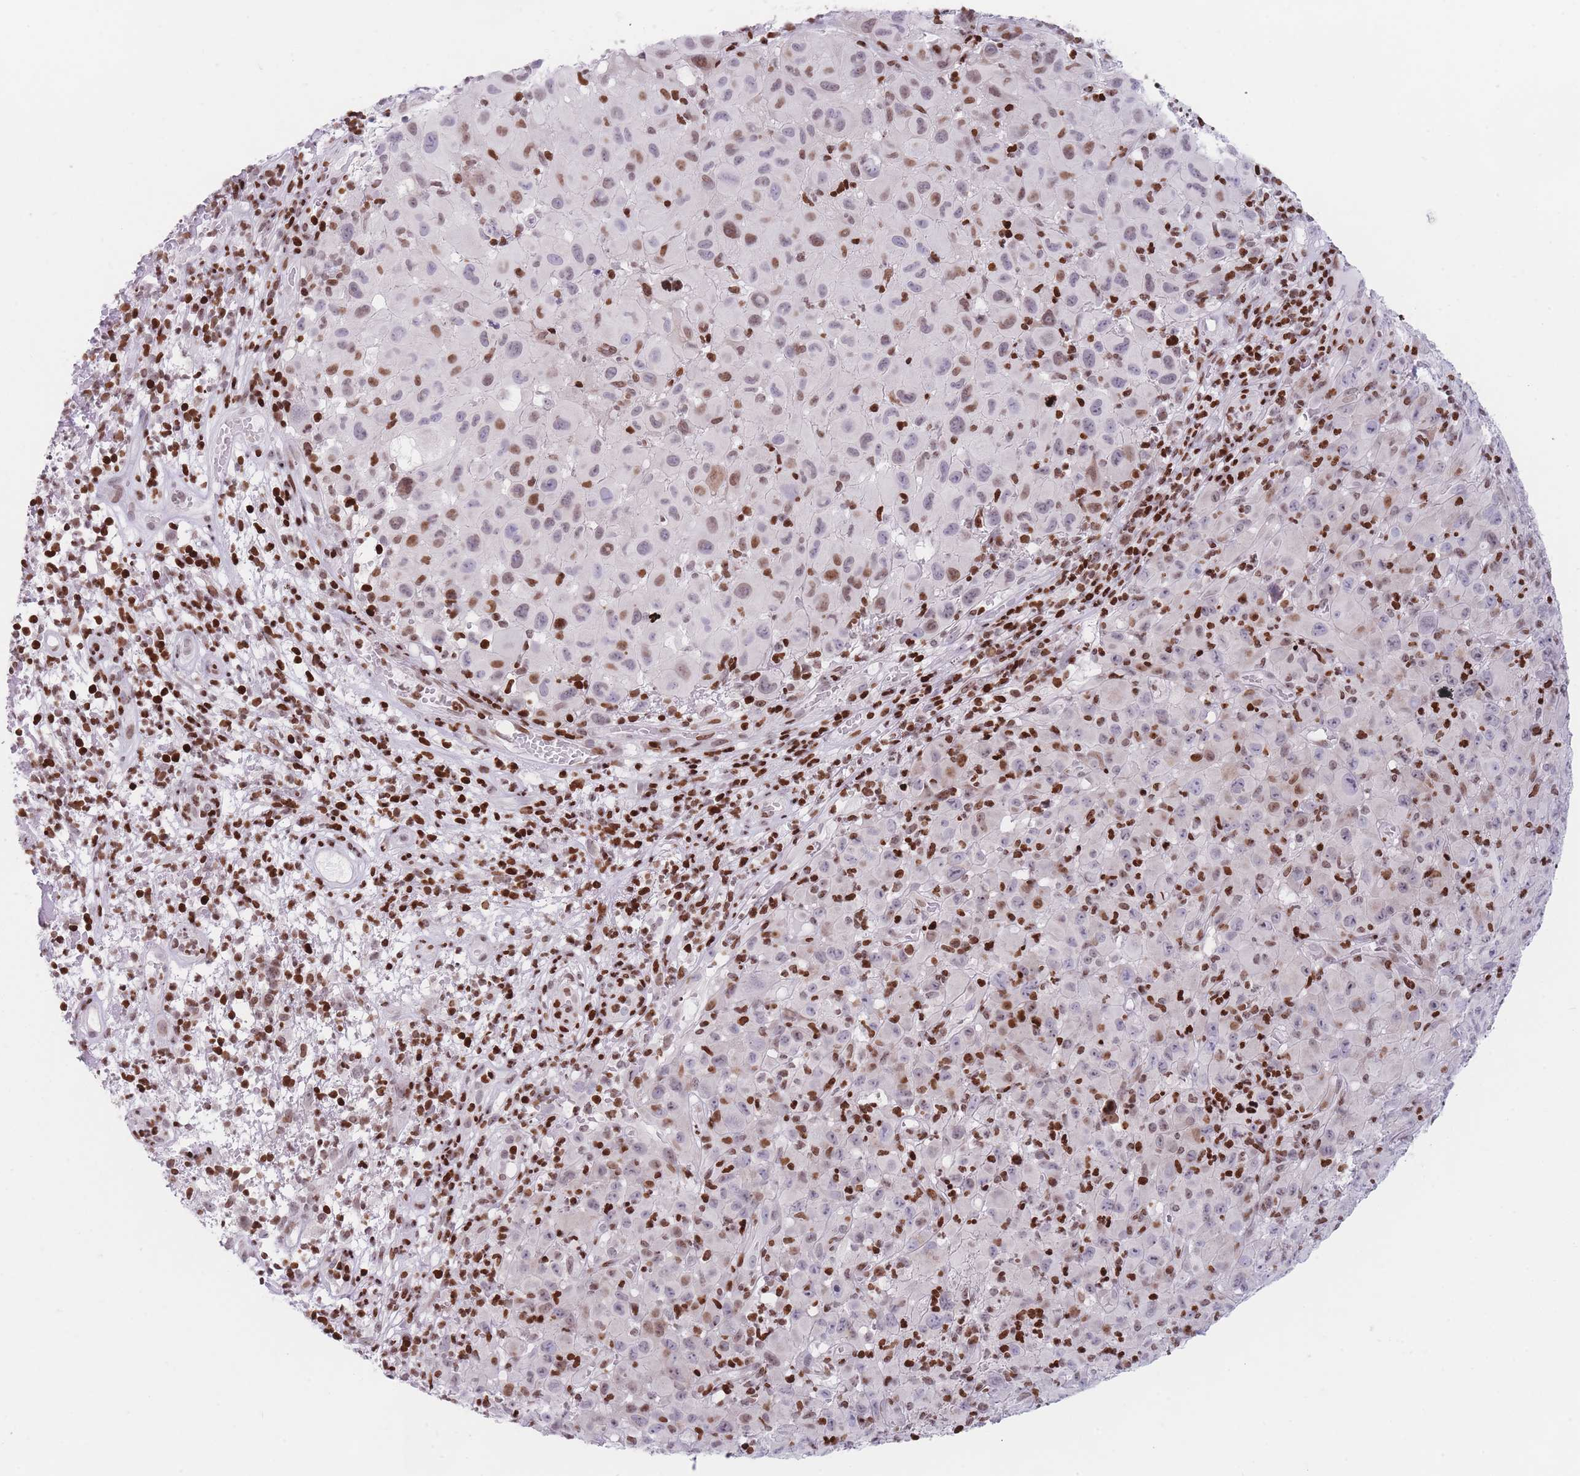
{"staining": {"intensity": "moderate", "quantity": "<25%", "location": "nuclear"}, "tissue": "melanoma", "cell_type": "Tumor cells", "image_type": "cancer", "snomed": [{"axis": "morphology", "description": "Malignant melanoma, NOS"}, {"axis": "topography", "description": "Skin"}], "caption": "IHC (DAB (3,3'-diaminobenzidine)) staining of human malignant melanoma displays moderate nuclear protein expression in approximately <25% of tumor cells.", "gene": "AK9", "patient": {"sex": "male", "age": 73}}